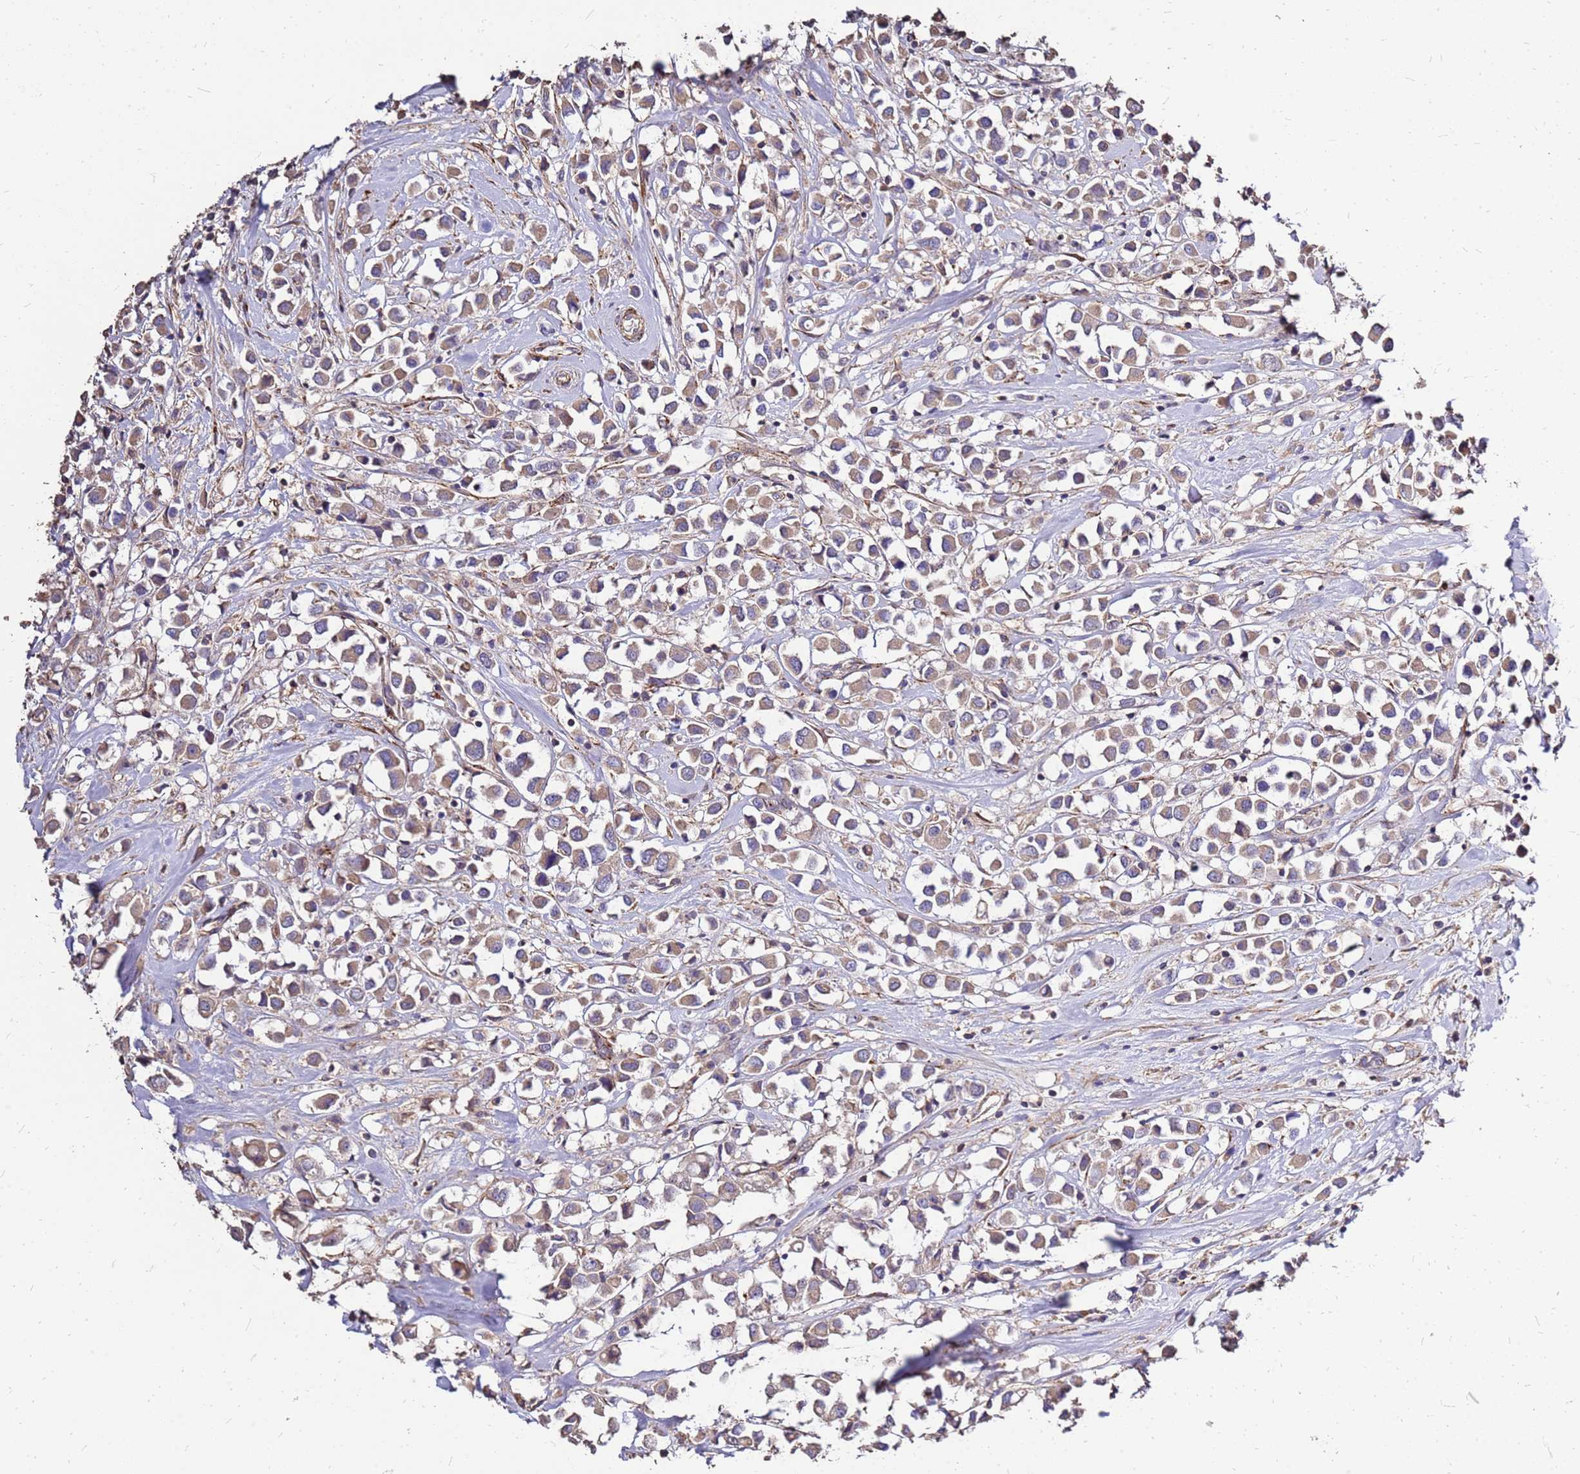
{"staining": {"intensity": "weak", "quantity": ">75%", "location": "cytoplasmic/membranous"}, "tissue": "breast cancer", "cell_type": "Tumor cells", "image_type": "cancer", "snomed": [{"axis": "morphology", "description": "Duct carcinoma"}, {"axis": "topography", "description": "Breast"}], "caption": "There is low levels of weak cytoplasmic/membranous staining in tumor cells of breast cancer (infiltrating ductal carcinoma), as demonstrated by immunohistochemical staining (brown color).", "gene": "EXD3", "patient": {"sex": "female", "age": 61}}